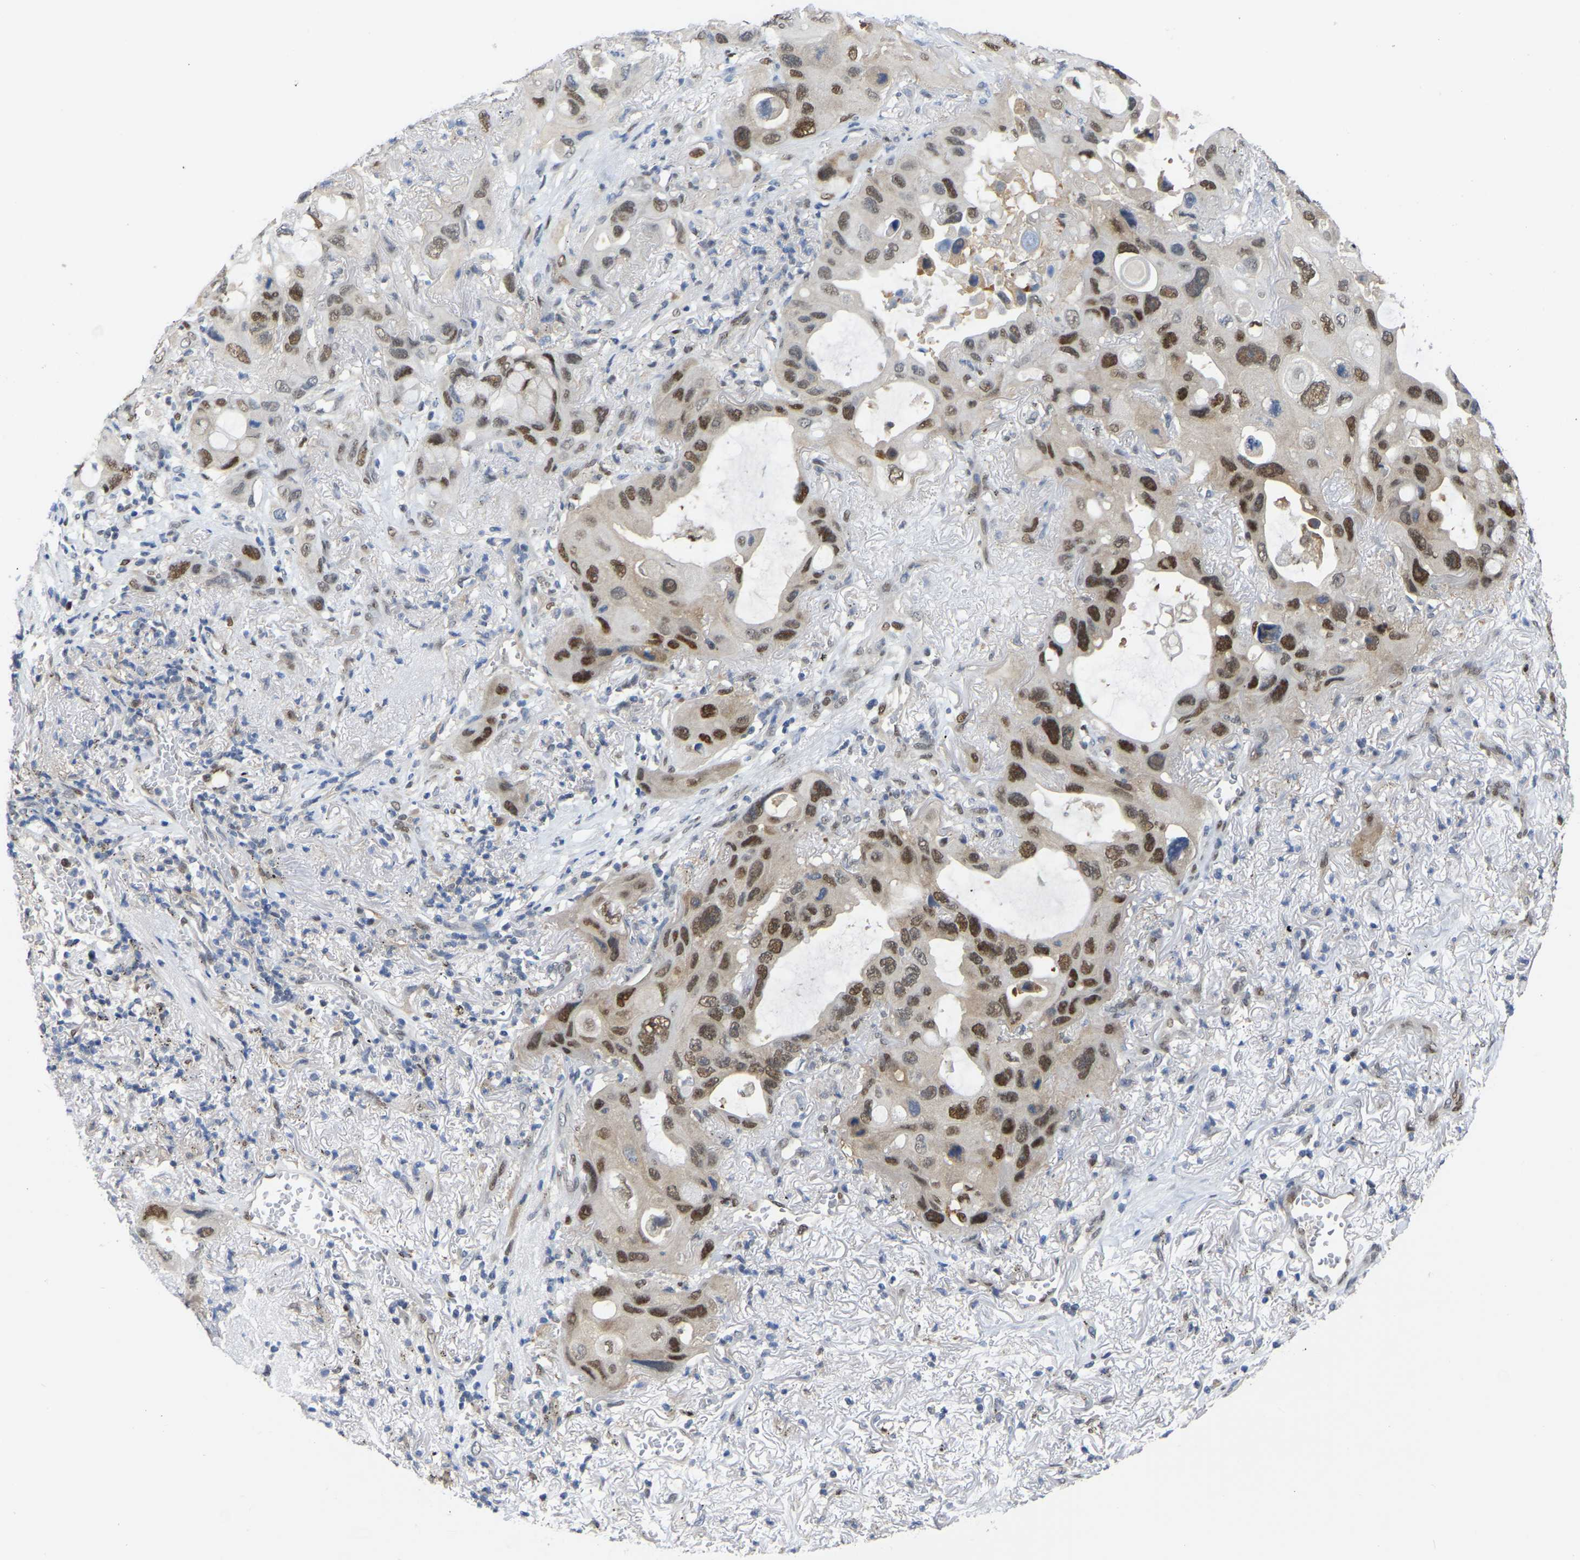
{"staining": {"intensity": "strong", "quantity": "25%-75%", "location": "nuclear"}, "tissue": "lung cancer", "cell_type": "Tumor cells", "image_type": "cancer", "snomed": [{"axis": "morphology", "description": "Squamous cell carcinoma, NOS"}, {"axis": "topography", "description": "Lung"}], "caption": "Human lung cancer (squamous cell carcinoma) stained for a protein (brown) demonstrates strong nuclear positive staining in approximately 25%-75% of tumor cells.", "gene": "KLRG2", "patient": {"sex": "female", "age": 73}}